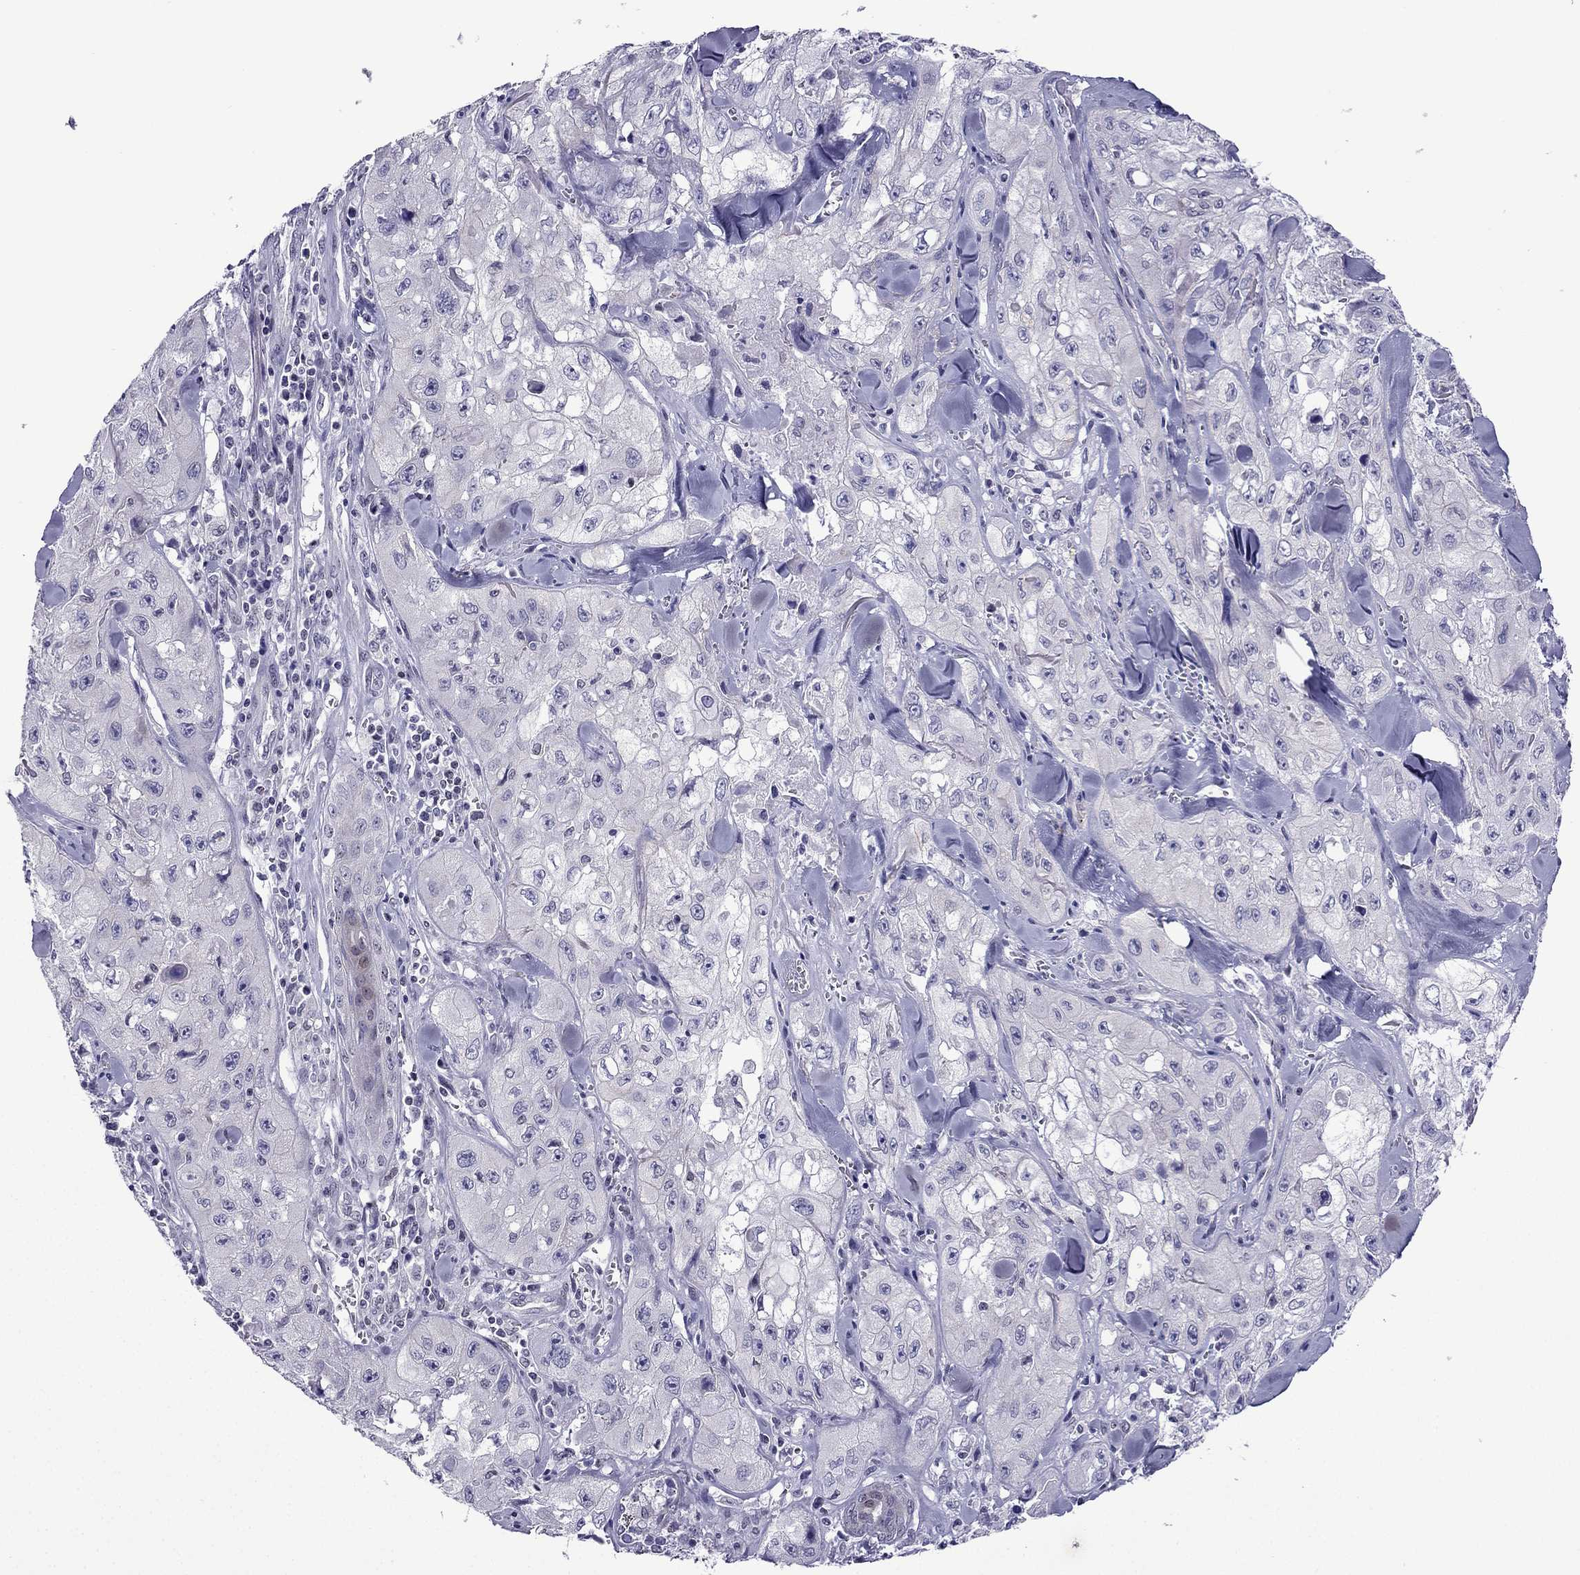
{"staining": {"intensity": "negative", "quantity": "none", "location": "none"}, "tissue": "skin cancer", "cell_type": "Tumor cells", "image_type": "cancer", "snomed": [{"axis": "morphology", "description": "Squamous cell carcinoma, NOS"}, {"axis": "topography", "description": "Skin"}, {"axis": "topography", "description": "Subcutis"}], "caption": "Protein analysis of skin cancer reveals no significant positivity in tumor cells.", "gene": "POM121L12", "patient": {"sex": "male", "age": 73}}